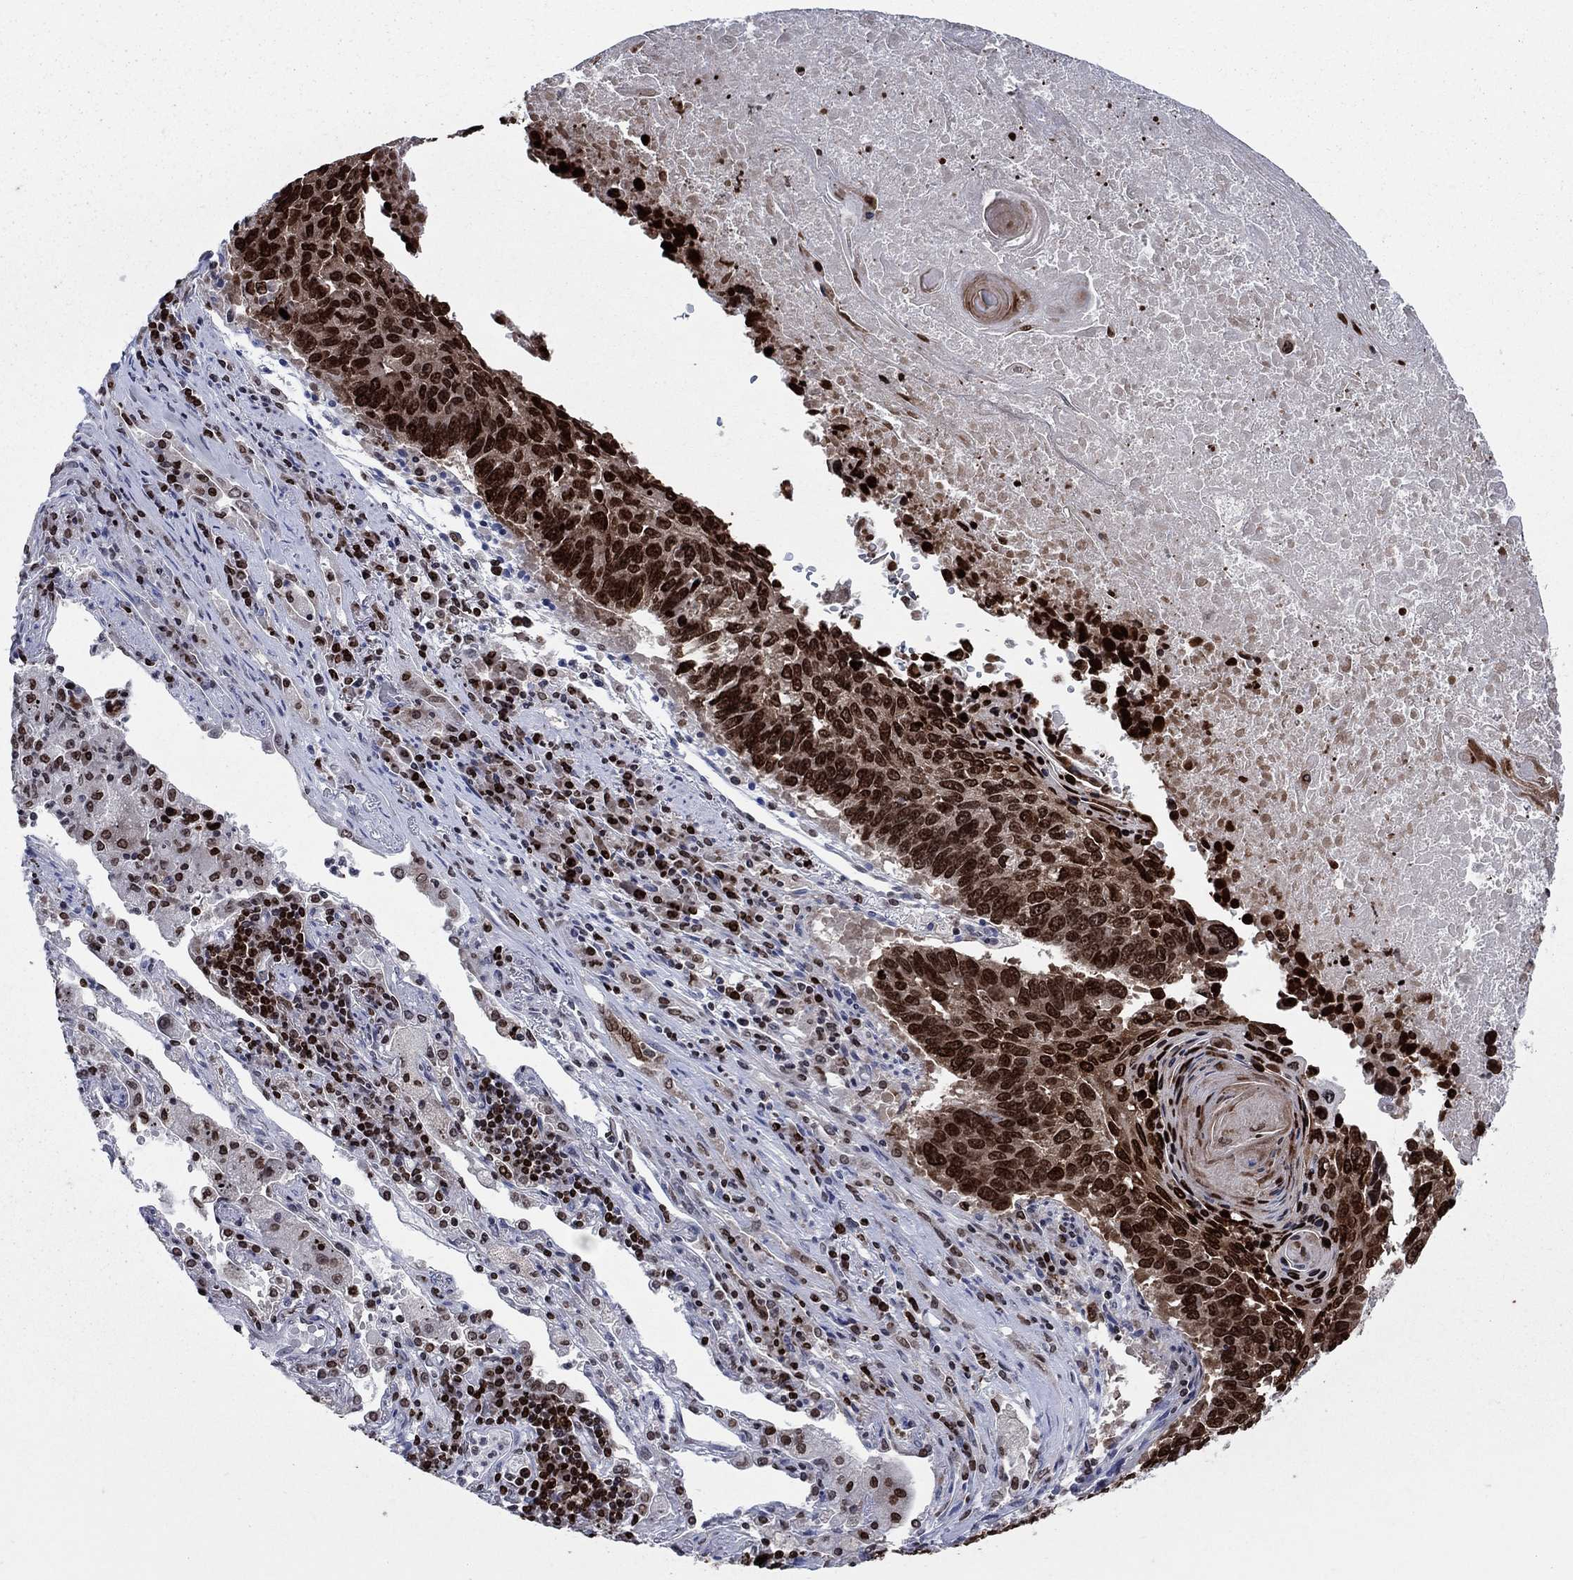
{"staining": {"intensity": "strong", "quantity": ">75%", "location": "nuclear"}, "tissue": "lung cancer", "cell_type": "Tumor cells", "image_type": "cancer", "snomed": [{"axis": "morphology", "description": "Squamous cell carcinoma, NOS"}, {"axis": "topography", "description": "Lung"}], "caption": "Protein staining of lung cancer (squamous cell carcinoma) tissue displays strong nuclear staining in about >75% of tumor cells.", "gene": "HMGA1", "patient": {"sex": "male", "age": 73}}